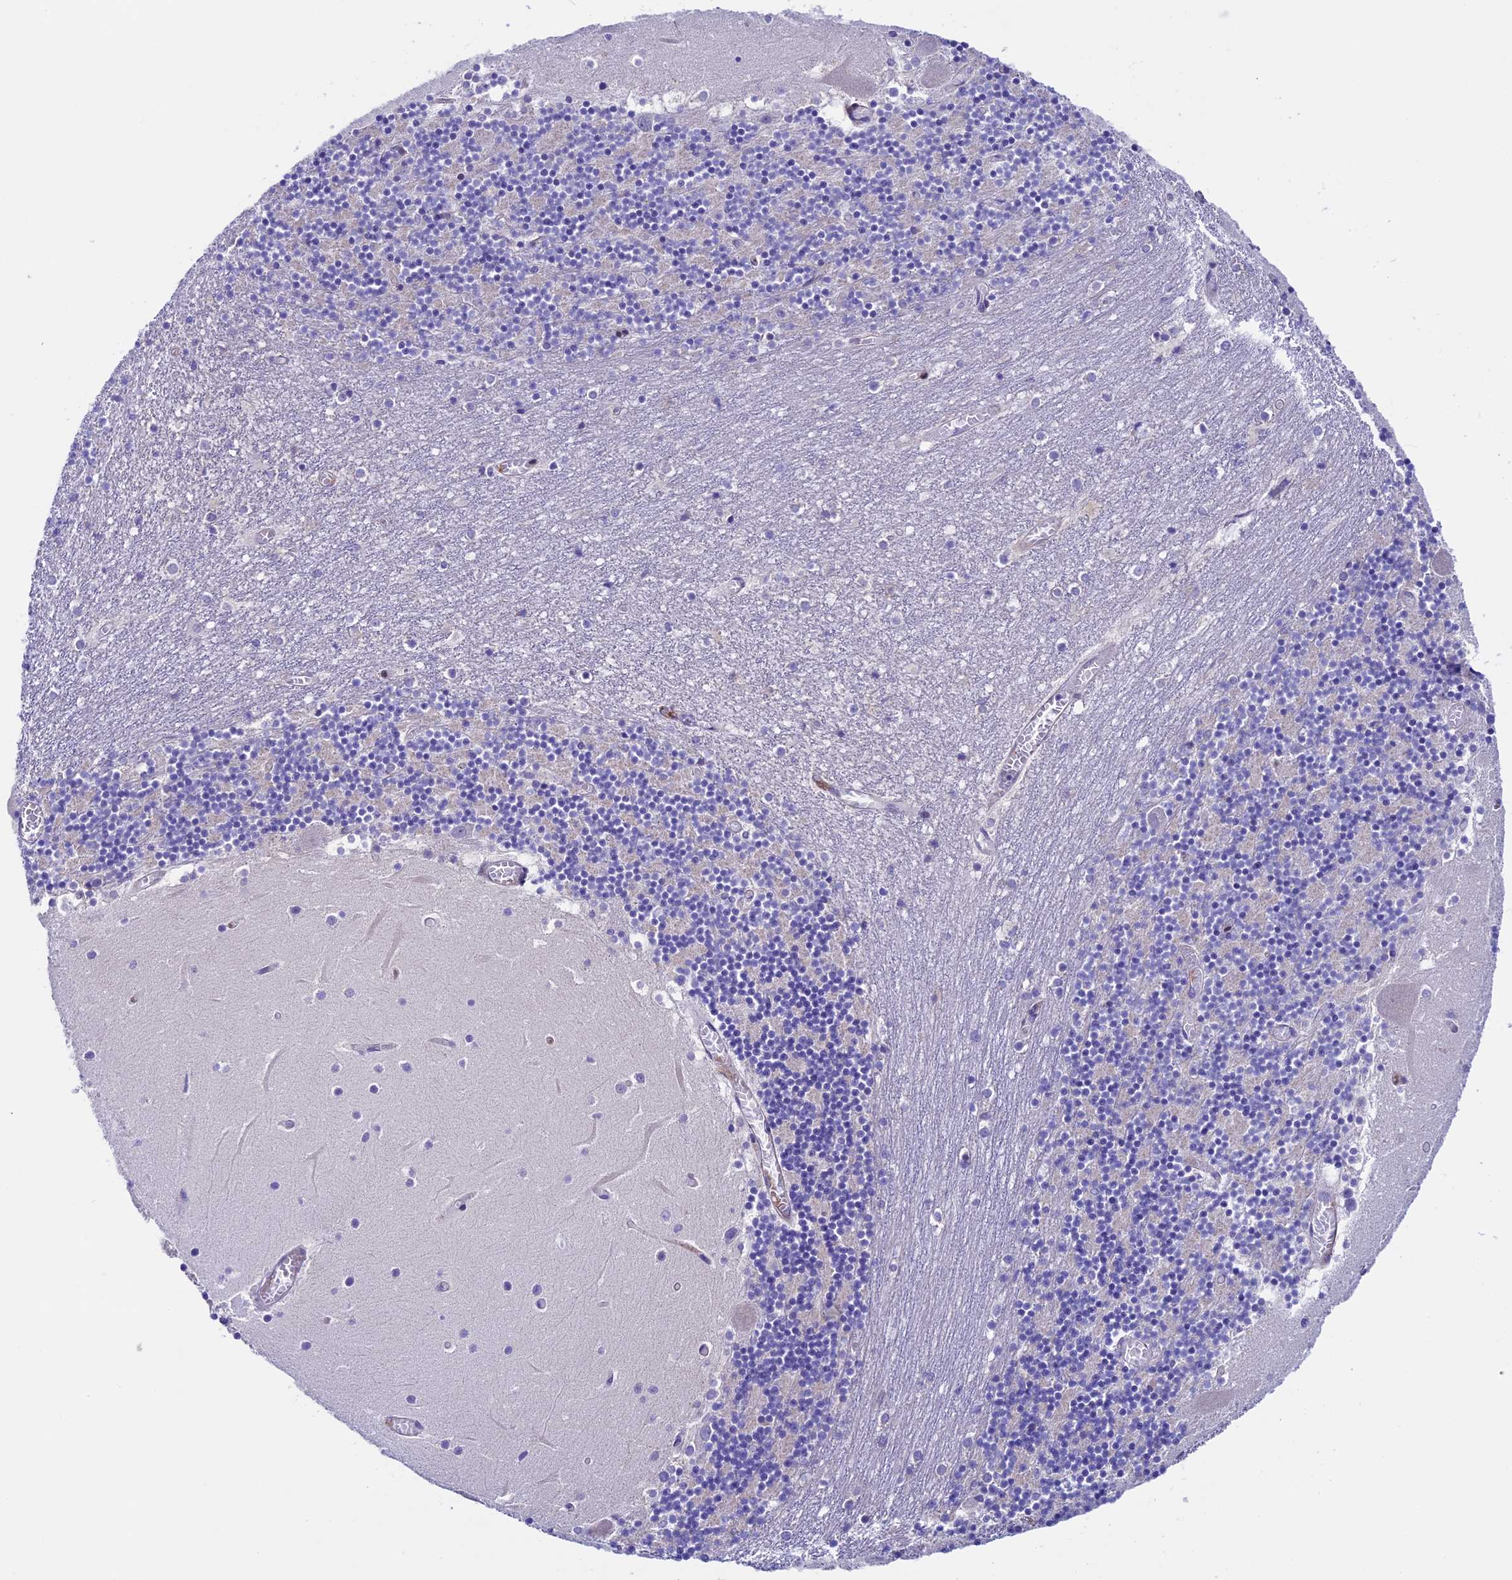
{"staining": {"intensity": "negative", "quantity": "none", "location": "none"}, "tissue": "cerebellum", "cell_type": "Cells in granular layer", "image_type": "normal", "snomed": [{"axis": "morphology", "description": "Normal tissue, NOS"}, {"axis": "topography", "description": "Cerebellum"}], "caption": "DAB immunohistochemical staining of unremarkable human cerebellum shows no significant positivity in cells in granular layer.", "gene": "TMEM171", "patient": {"sex": "female", "age": 28}}